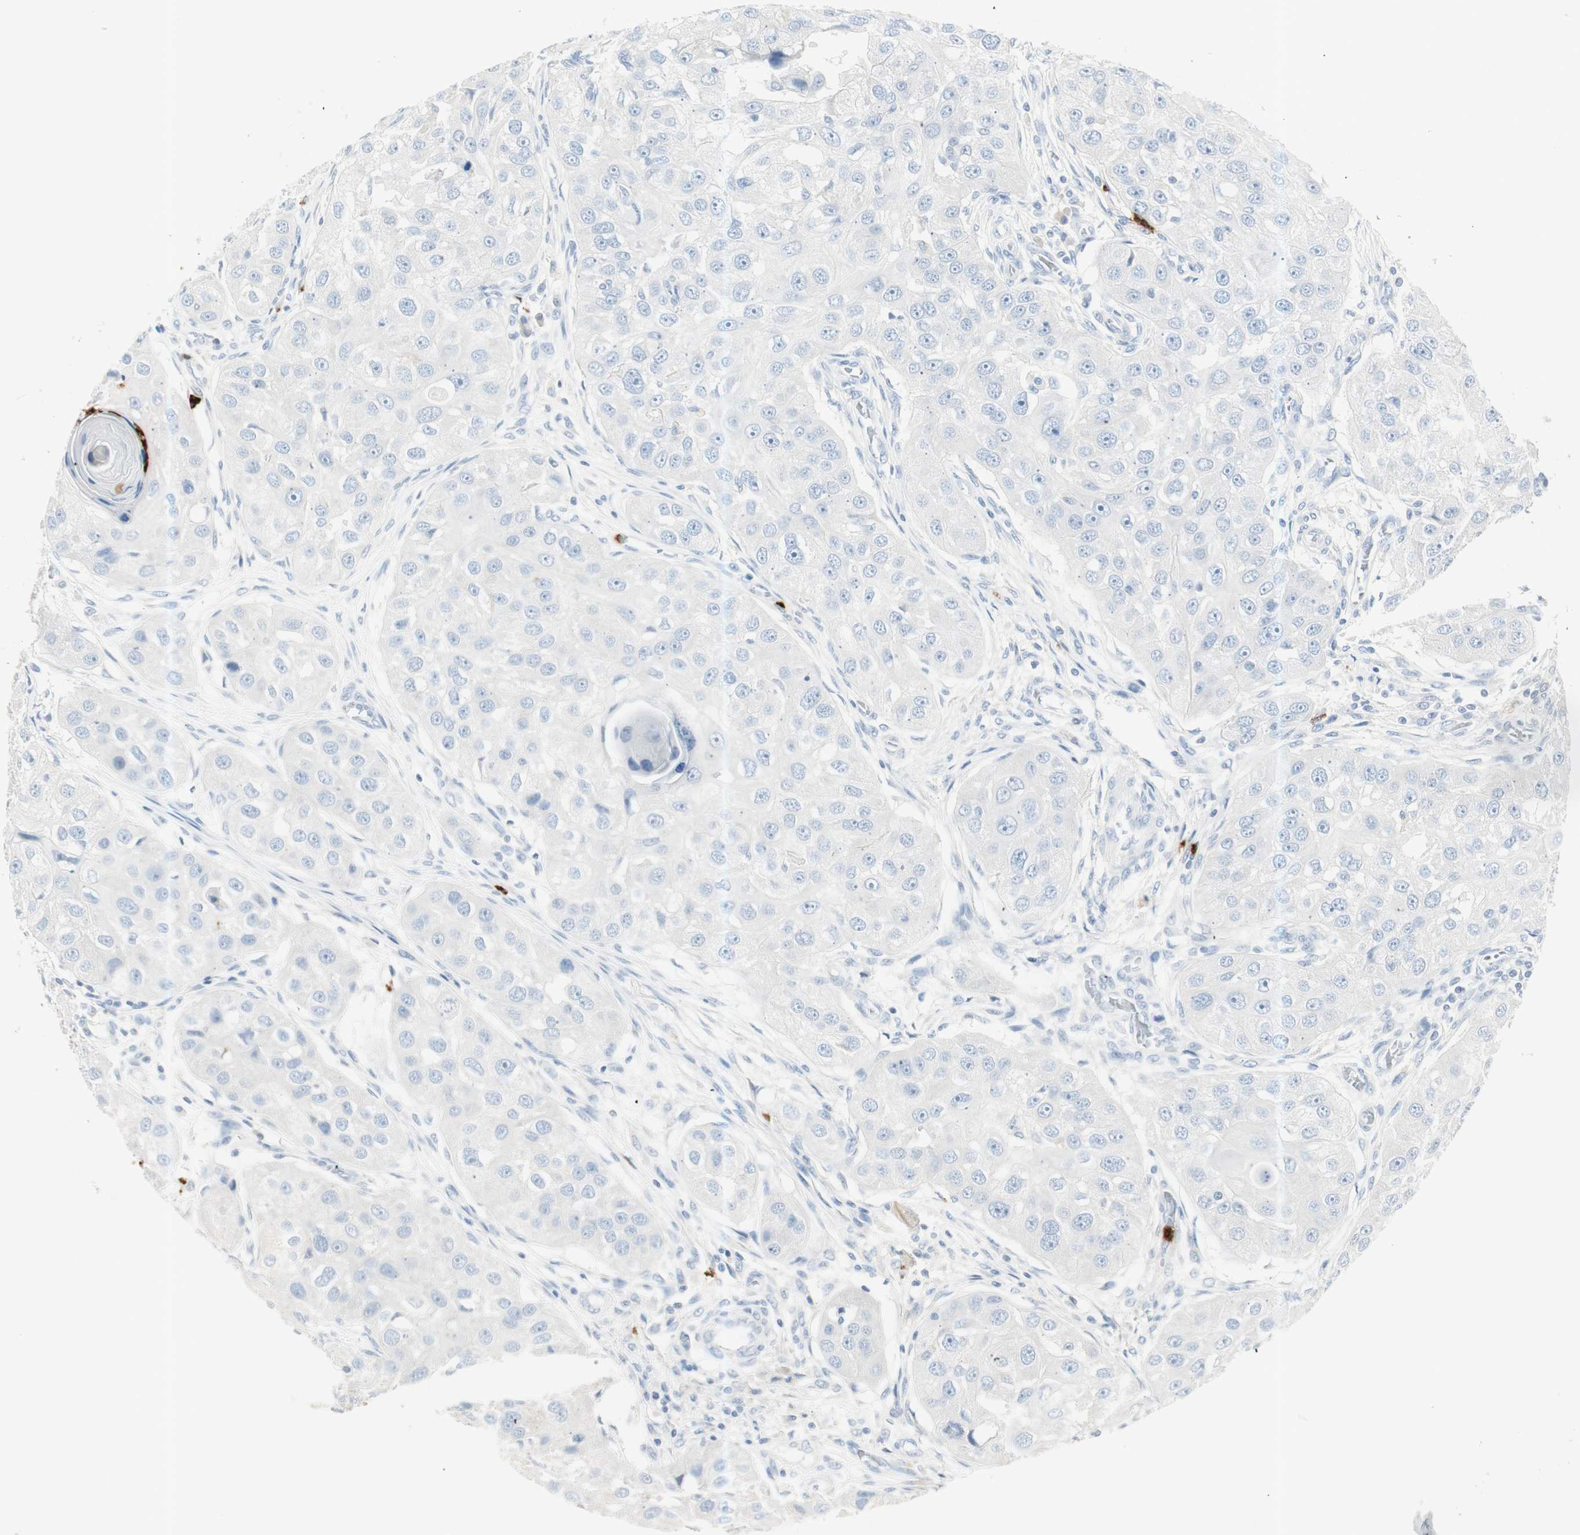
{"staining": {"intensity": "negative", "quantity": "none", "location": "none"}, "tissue": "head and neck cancer", "cell_type": "Tumor cells", "image_type": "cancer", "snomed": [{"axis": "morphology", "description": "Normal tissue, NOS"}, {"axis": "morphology", "description": "Squamous cell carcinoma, NOS"}, {"axis": "topography", "description": "Skeletal muscle"}, {"axis": "topography", "description": "Head-Neck"}], "caption": "Tumor cells show no significant expression in squamous cell carcinoma (head and neck). (Stains: DAB (3,3'-diaminobenzidine) immunohistochemistry with hematoxylin counter stain, Microscopy: brightfield microscopy at high magnification).", "gene": "PRTN3", "patient": {"sex": "male", "age": 51}}